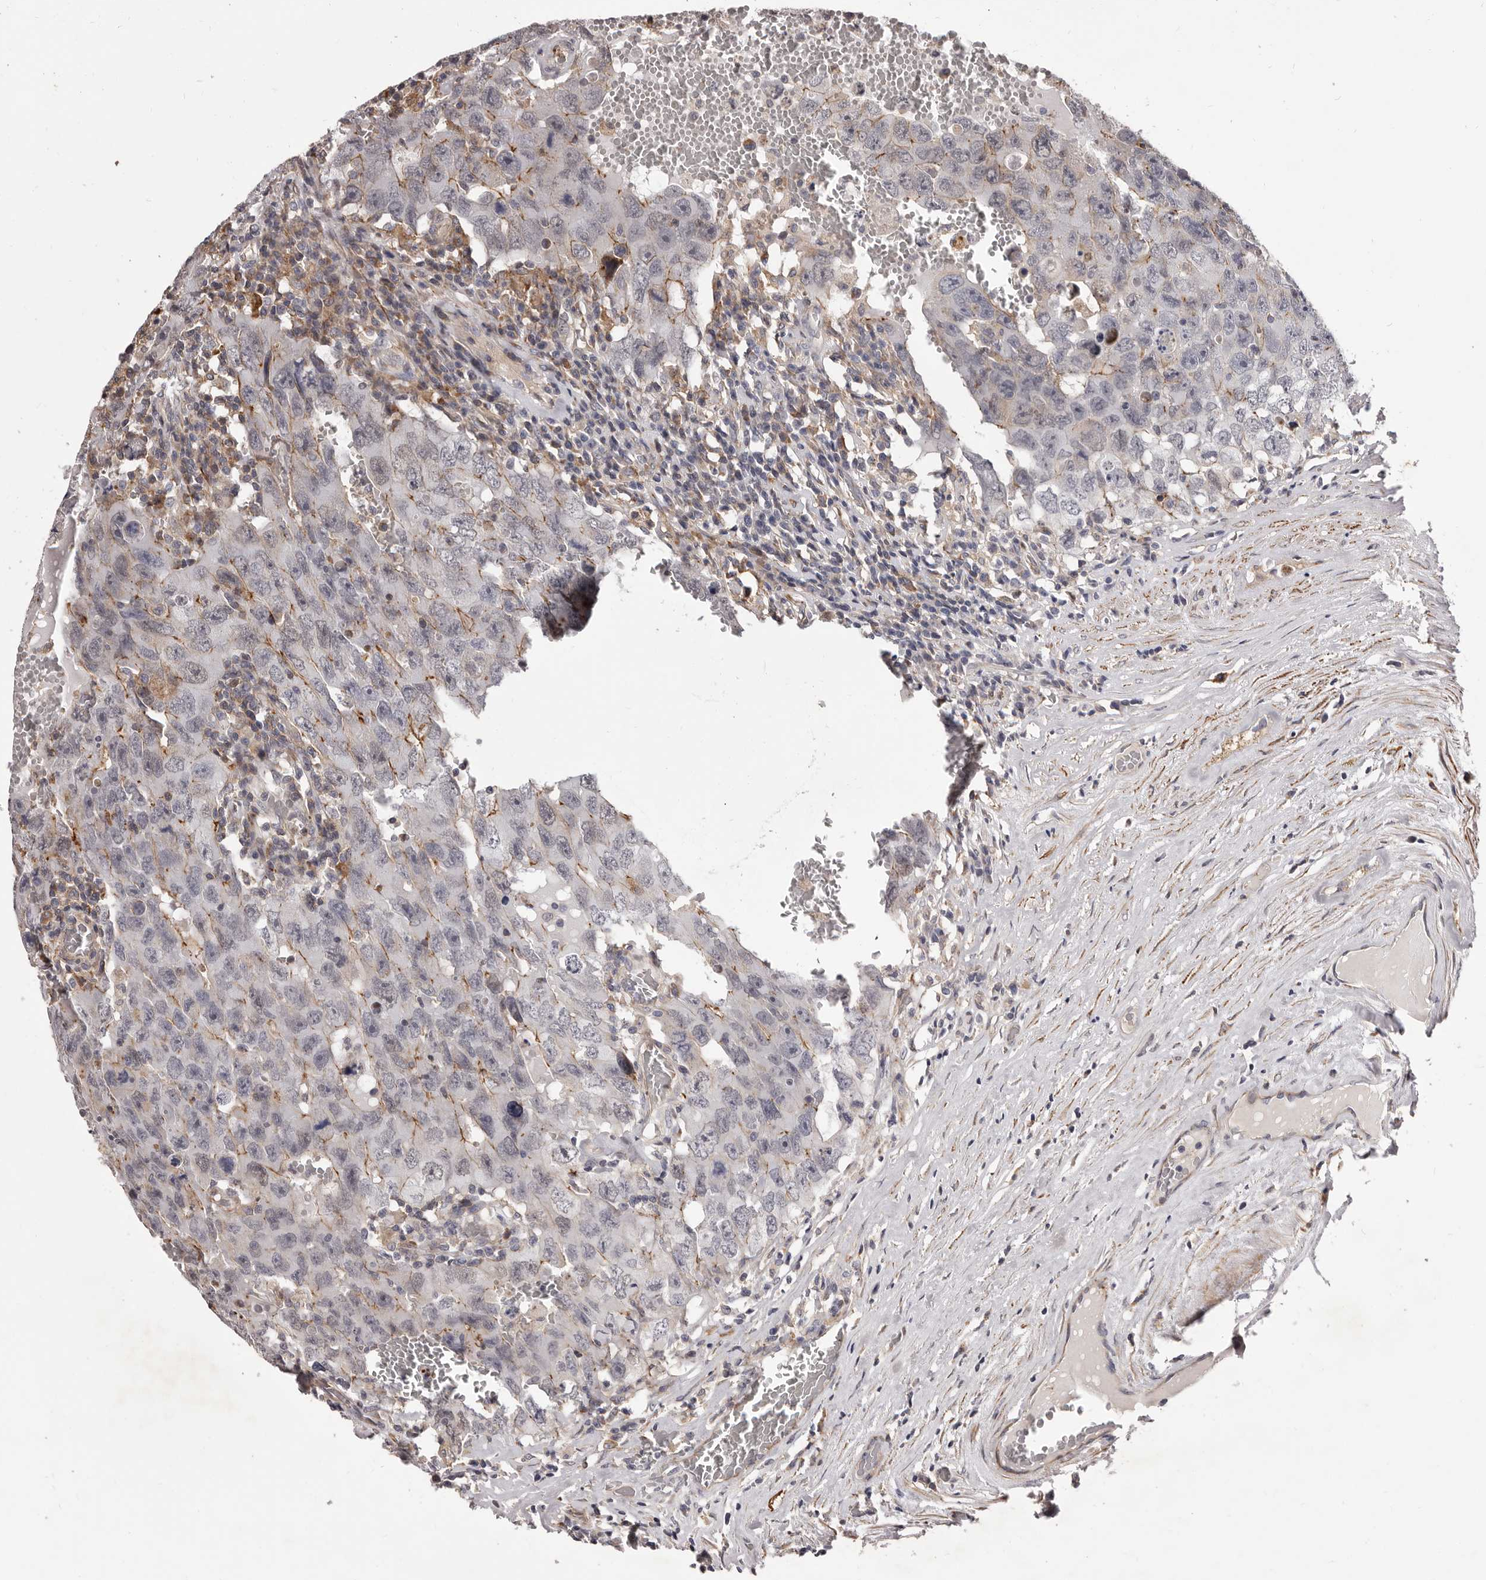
{"staining": {"intensity": "moderate", "quantity": "<25%", "location": "cytoplasmic/membranous"}, "tissue": "testis cancer", "cell_type": "Tumor cells", "image_type": "cancer", "snomed": [{"axis": "morphology", "description": "Carcinoma, Embryonal, NOS"}, {"axis": "topography", "description": "Testis"}], "caption": "The photomicrograph demonstrates a brown stain indicating the presence of a protein in the cytoplasmic/membranous of tumor cells in testis embryonal carcinoma.", "gene": "ALPK1", "patient": {"sex": "male", "age": 26}}